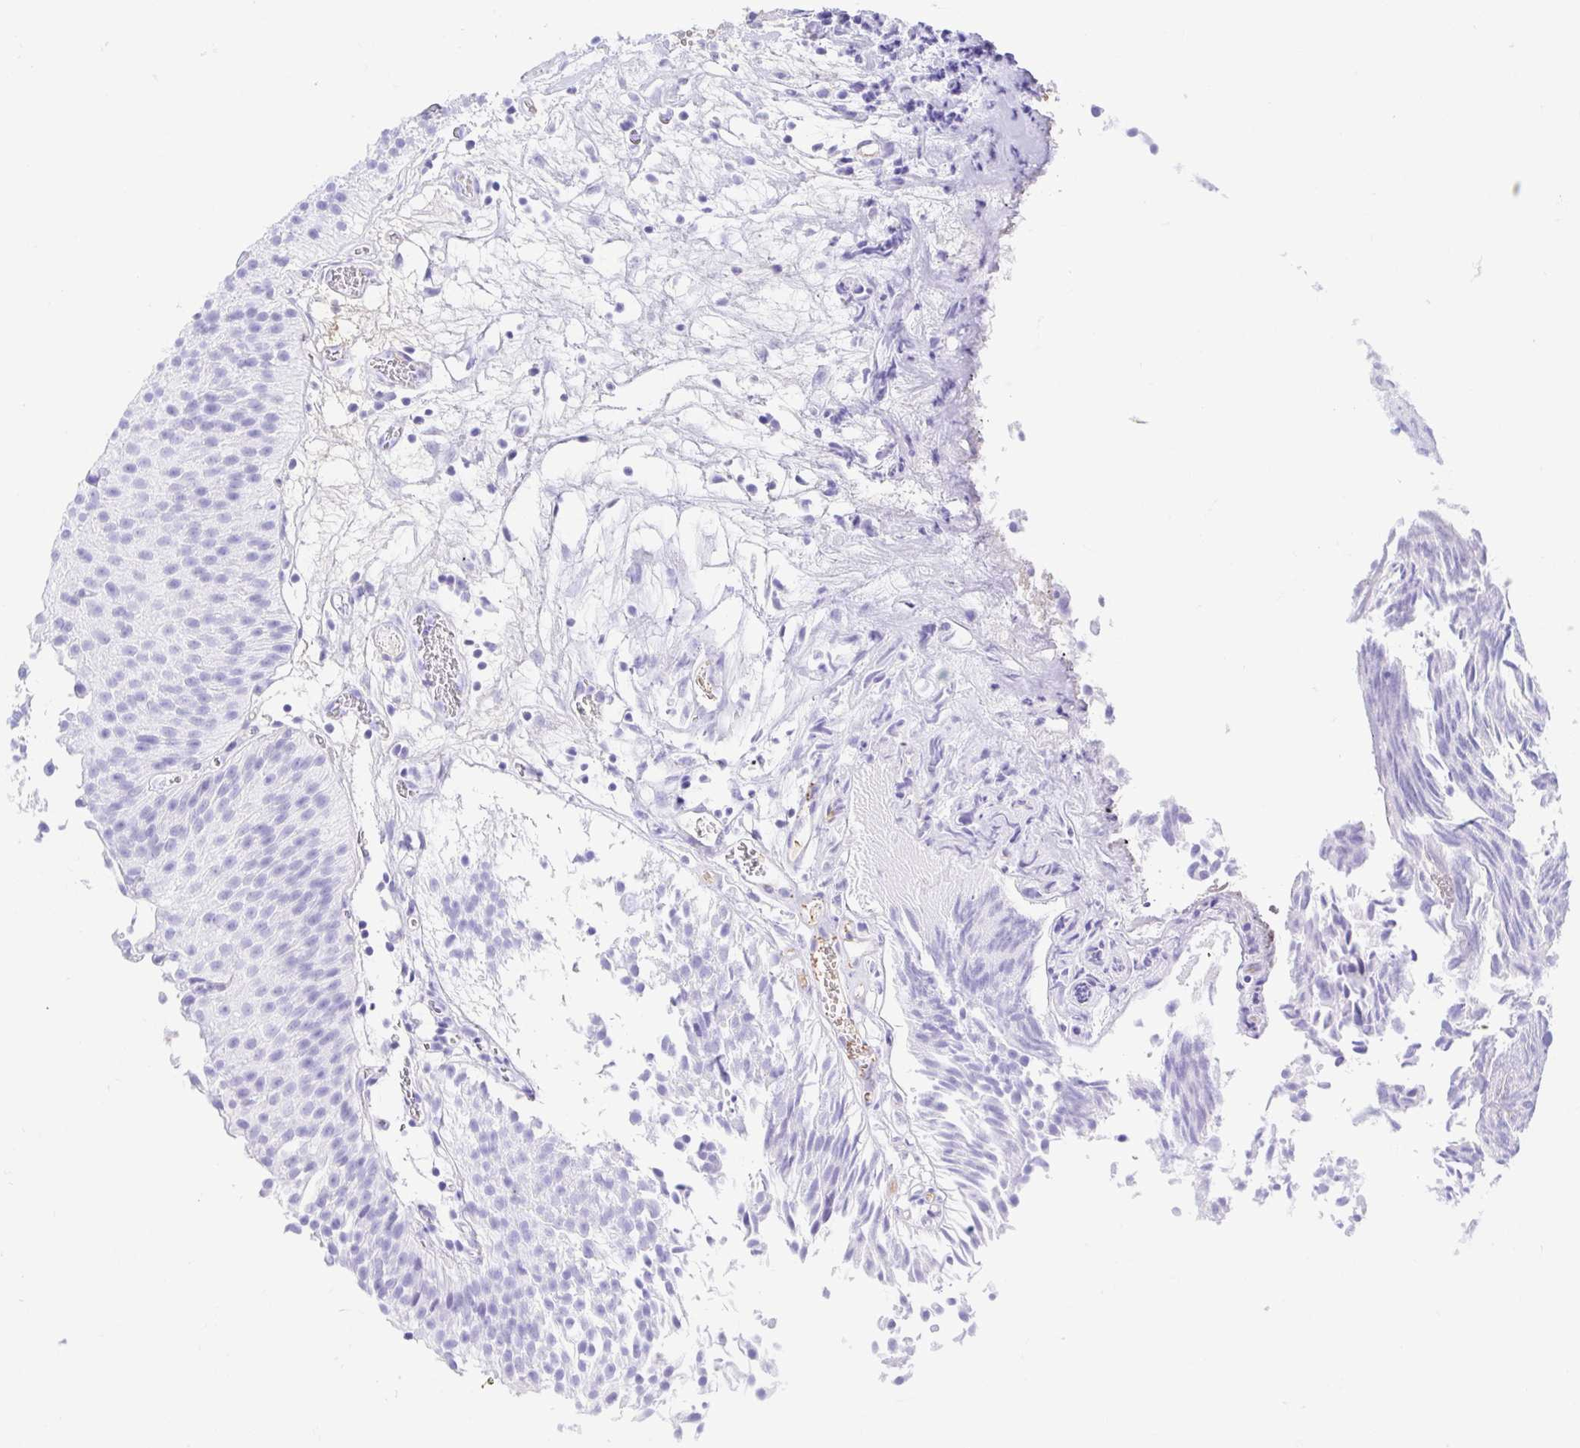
{"staining": {"intensity": "negative", "quantity": "none", "location": "none"}, "tissue": "urothelial cancer", "cell_type": "Tumor cells", "image_type": "cancer", "snomed": [{"axis": "morphology", "description": "Urothelial carcinoma, Low grade"}, {"axis": "topography", "description": "Urinary bladder"}], "caption": "Tumor cells show no significant expression in urothelial cancer.", "gene": "GKN1", "patient": {"sex": "male", "age": 80}}